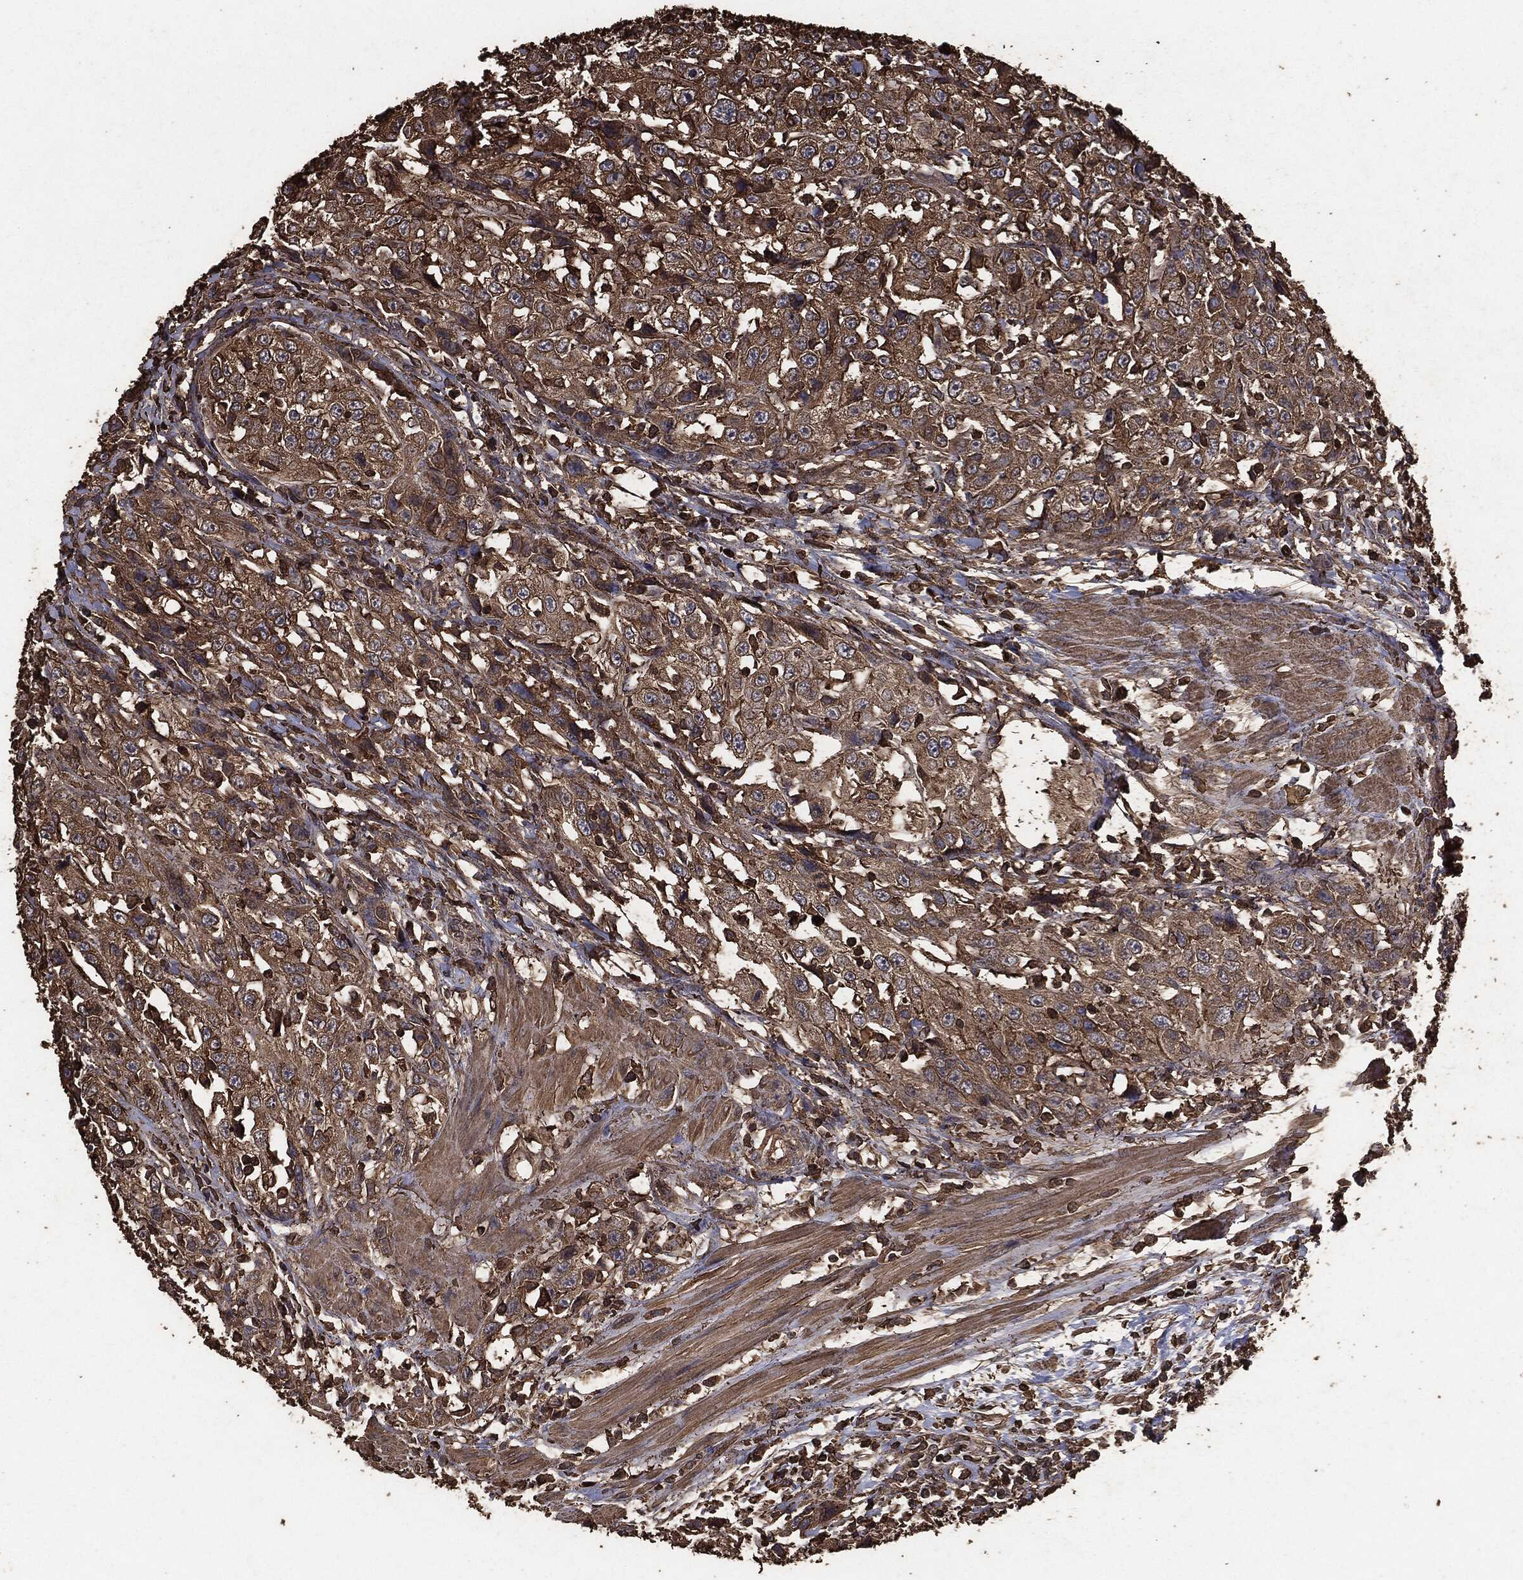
{"staining": {"intensity": "strong", "quantity": ">75%", "location": "cytoplasmic/membranous"}, "tissue": "urothelial cancer", "cell_type": "Tumor cells", "image_type": "cancer", "snomed": [{"axis": "morphology", "description": "Urothelial carcinoma, NOS"}, {"axis": "morphology", "description": "Urothelial carcinoma, High grade"}, {"axis": "topography", "description": "Urinary bladder"}], "caption": "Protein positivity by immunohistochemistry demonstrates strong cytoplasmic/membranous expression in approximately >75% of tumor cells in urothelial cancer.", "gene": "MTOR", "patient": {"sex": "female", "age": 73}}